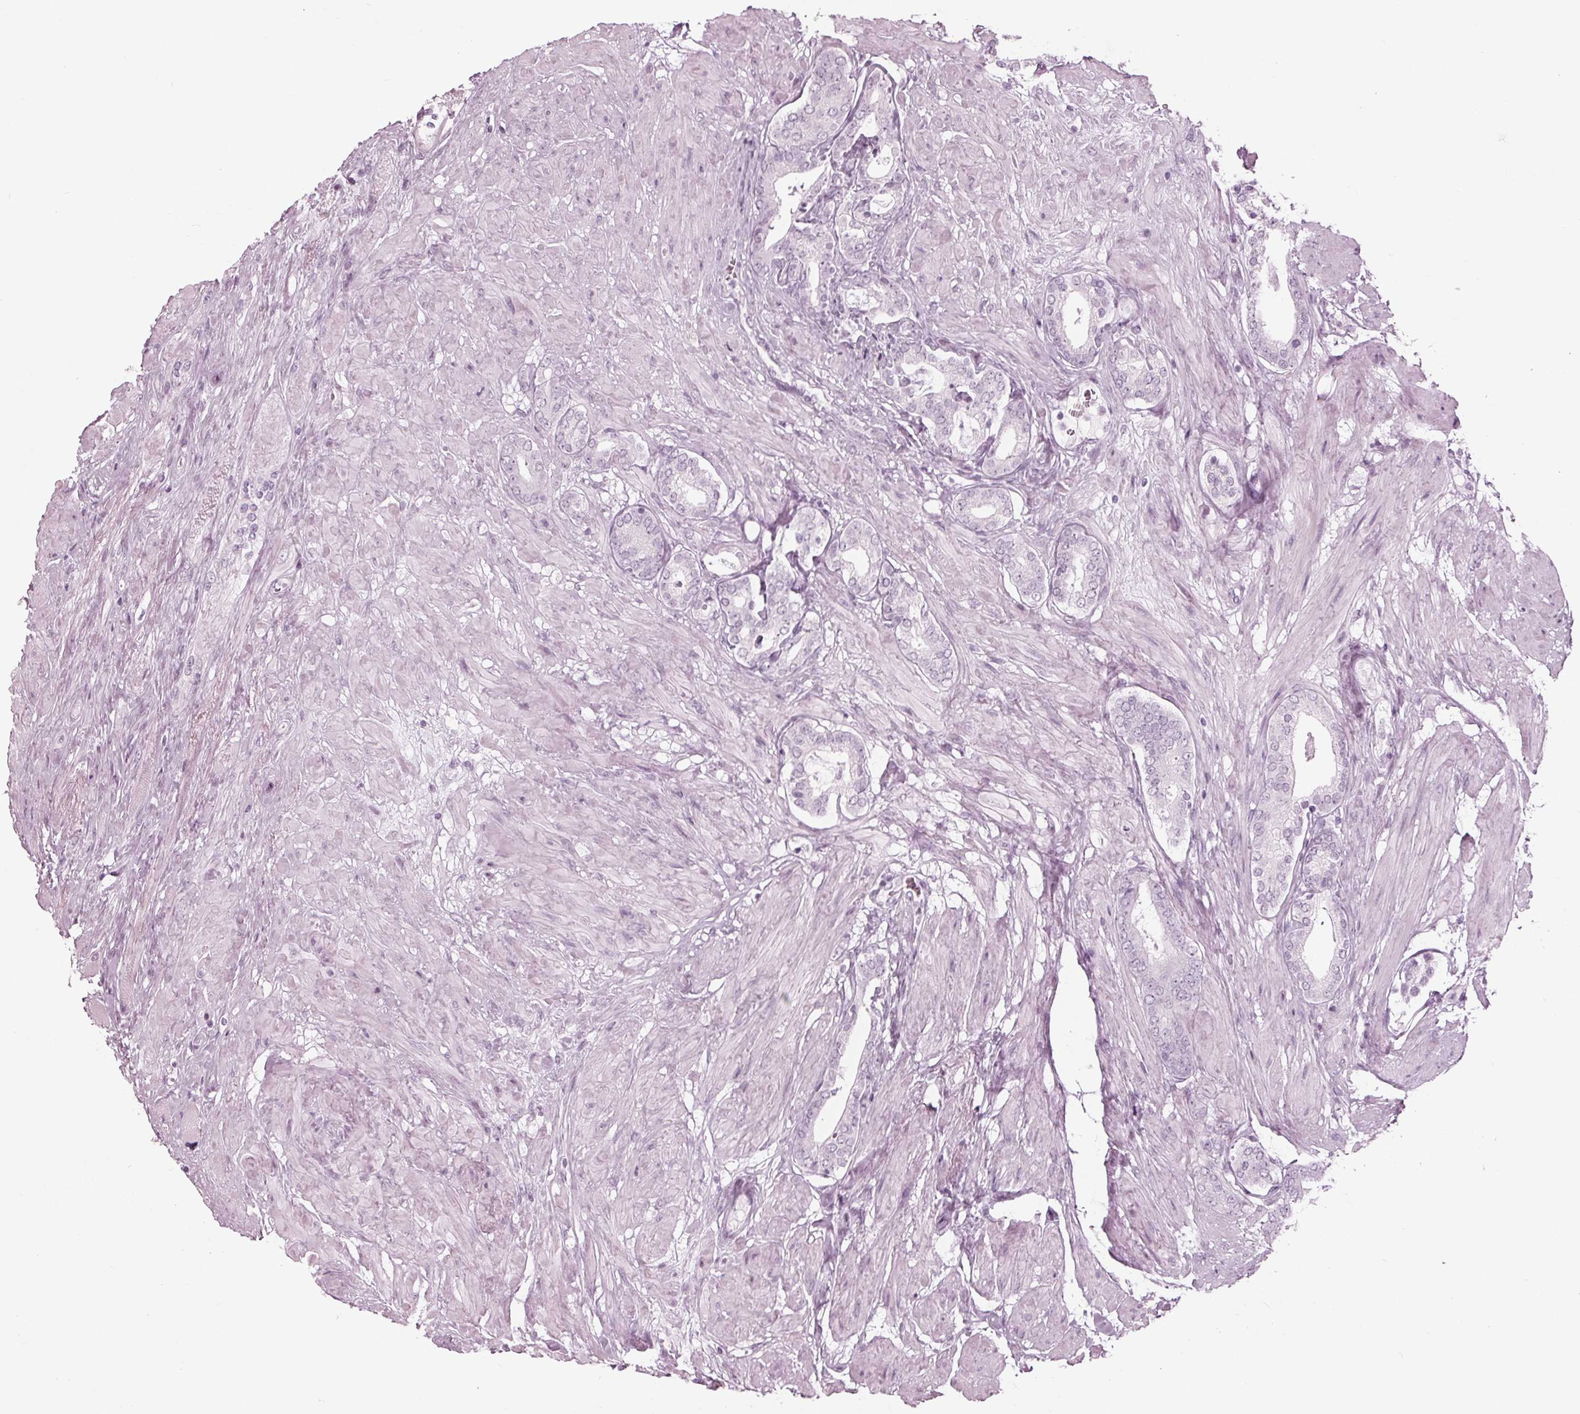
{"staining": {"intensity": "negative", "quantity": "none", "location": "none"}, "tissue": "prostate cancer", "cell_type": "Tumor cells", "image_type": "cancer", "snomed": [{"axis": "morphology", "description": "Adenocarcinoma, High grade"}, {"axis": "topography", "description": "Prostate"}], "caption": "This image is of adenocarcinoma (high-grade) (prostate) stained with immunohistochemistry (IHC) to label a protein in brown with the nuclei are counter-stained blue. There is no staining in tumor cells.", "gene": "KRT28", "patient": {"sex": "male", "age": 56}}